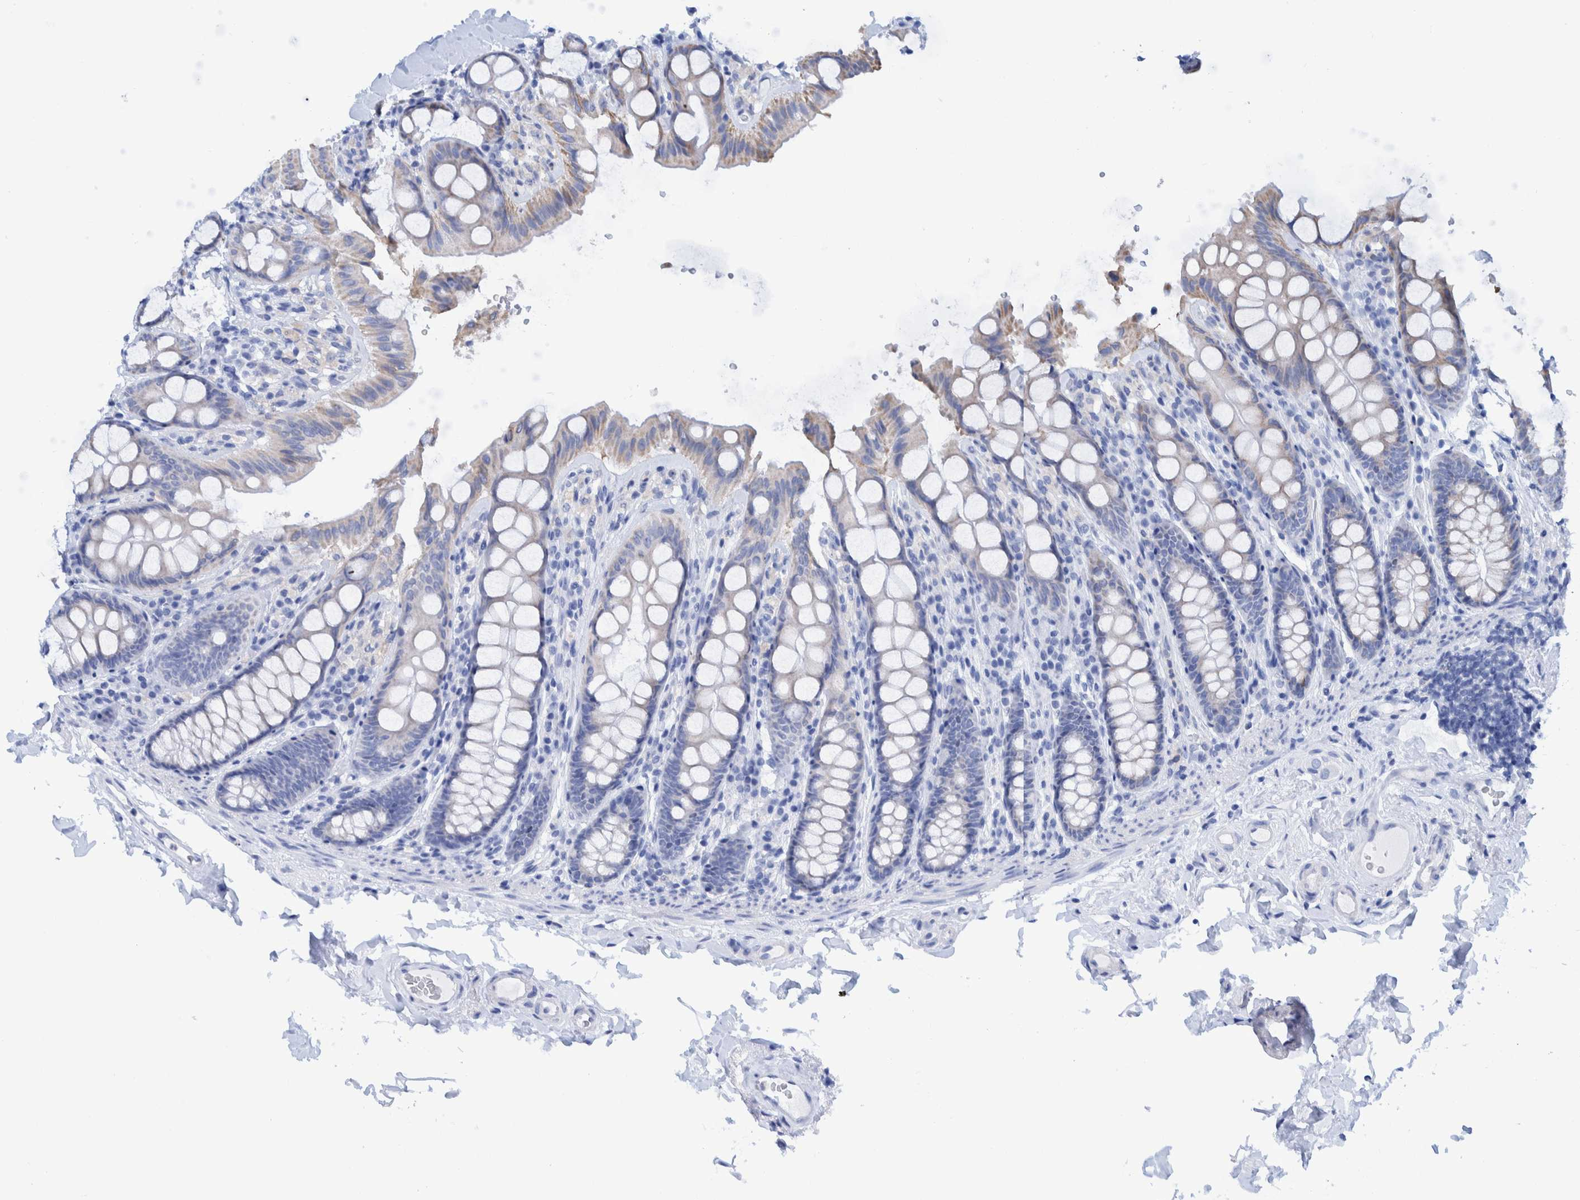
{"staining": {"intensity": "negative", "quantity": "none", "location": "none"}, "tissue": "colon", "cell_type": "Endothelial cells", "image_type": "normal", "snomed": [{"axis": "morphology", "description": "Normal tissue, NOS"}, {"axis": "topography", "description": "Colon"}, {"axis": "topography", "description": "Peripheral nerve tissue"}], "caption": "This is an immunohistochemistry histopathology image of normal colon. There is no staining in endothelial cells.", "gene": "KRT14", "patient": {"sex": "female", "age": 61}}